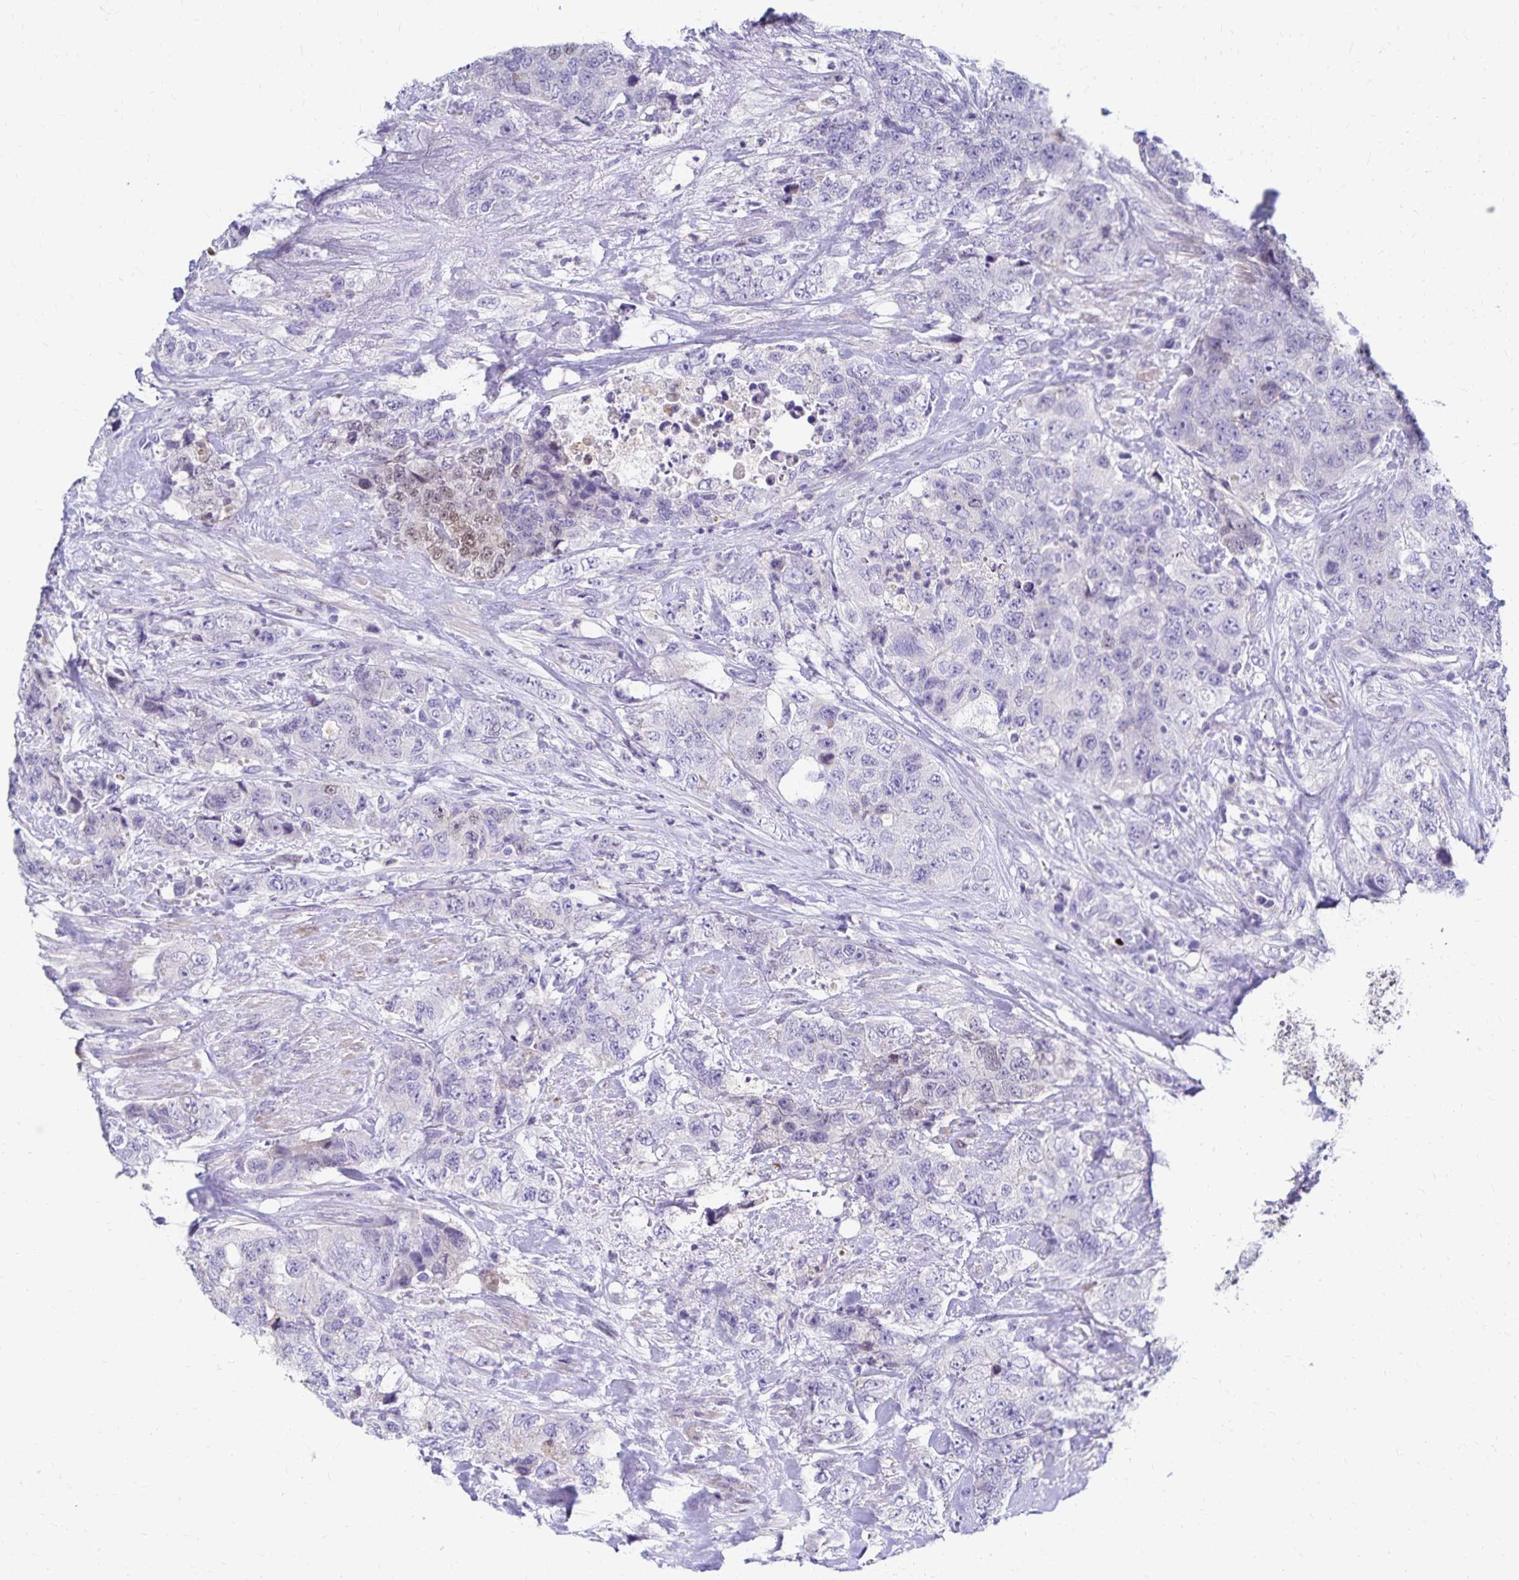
{"staining": {"intensity": "negative", "quantity": "none", "location": "none"}, "tissue": "urothelial cancer", "cell_type": "Tumor cells", "image_type": "cancer", "snomed": [{"axis": "morphology", "description": "Urothelial carcinoma, High grade"}, {"axis": "topography", "description": "Urinary bladder"}], "caption": "Human urothelial cancer stained for a protein using IHC exhibits no staining in tumor cells.", "gene": "PAX5", "patient": {"sex": "female", "age": 78}}